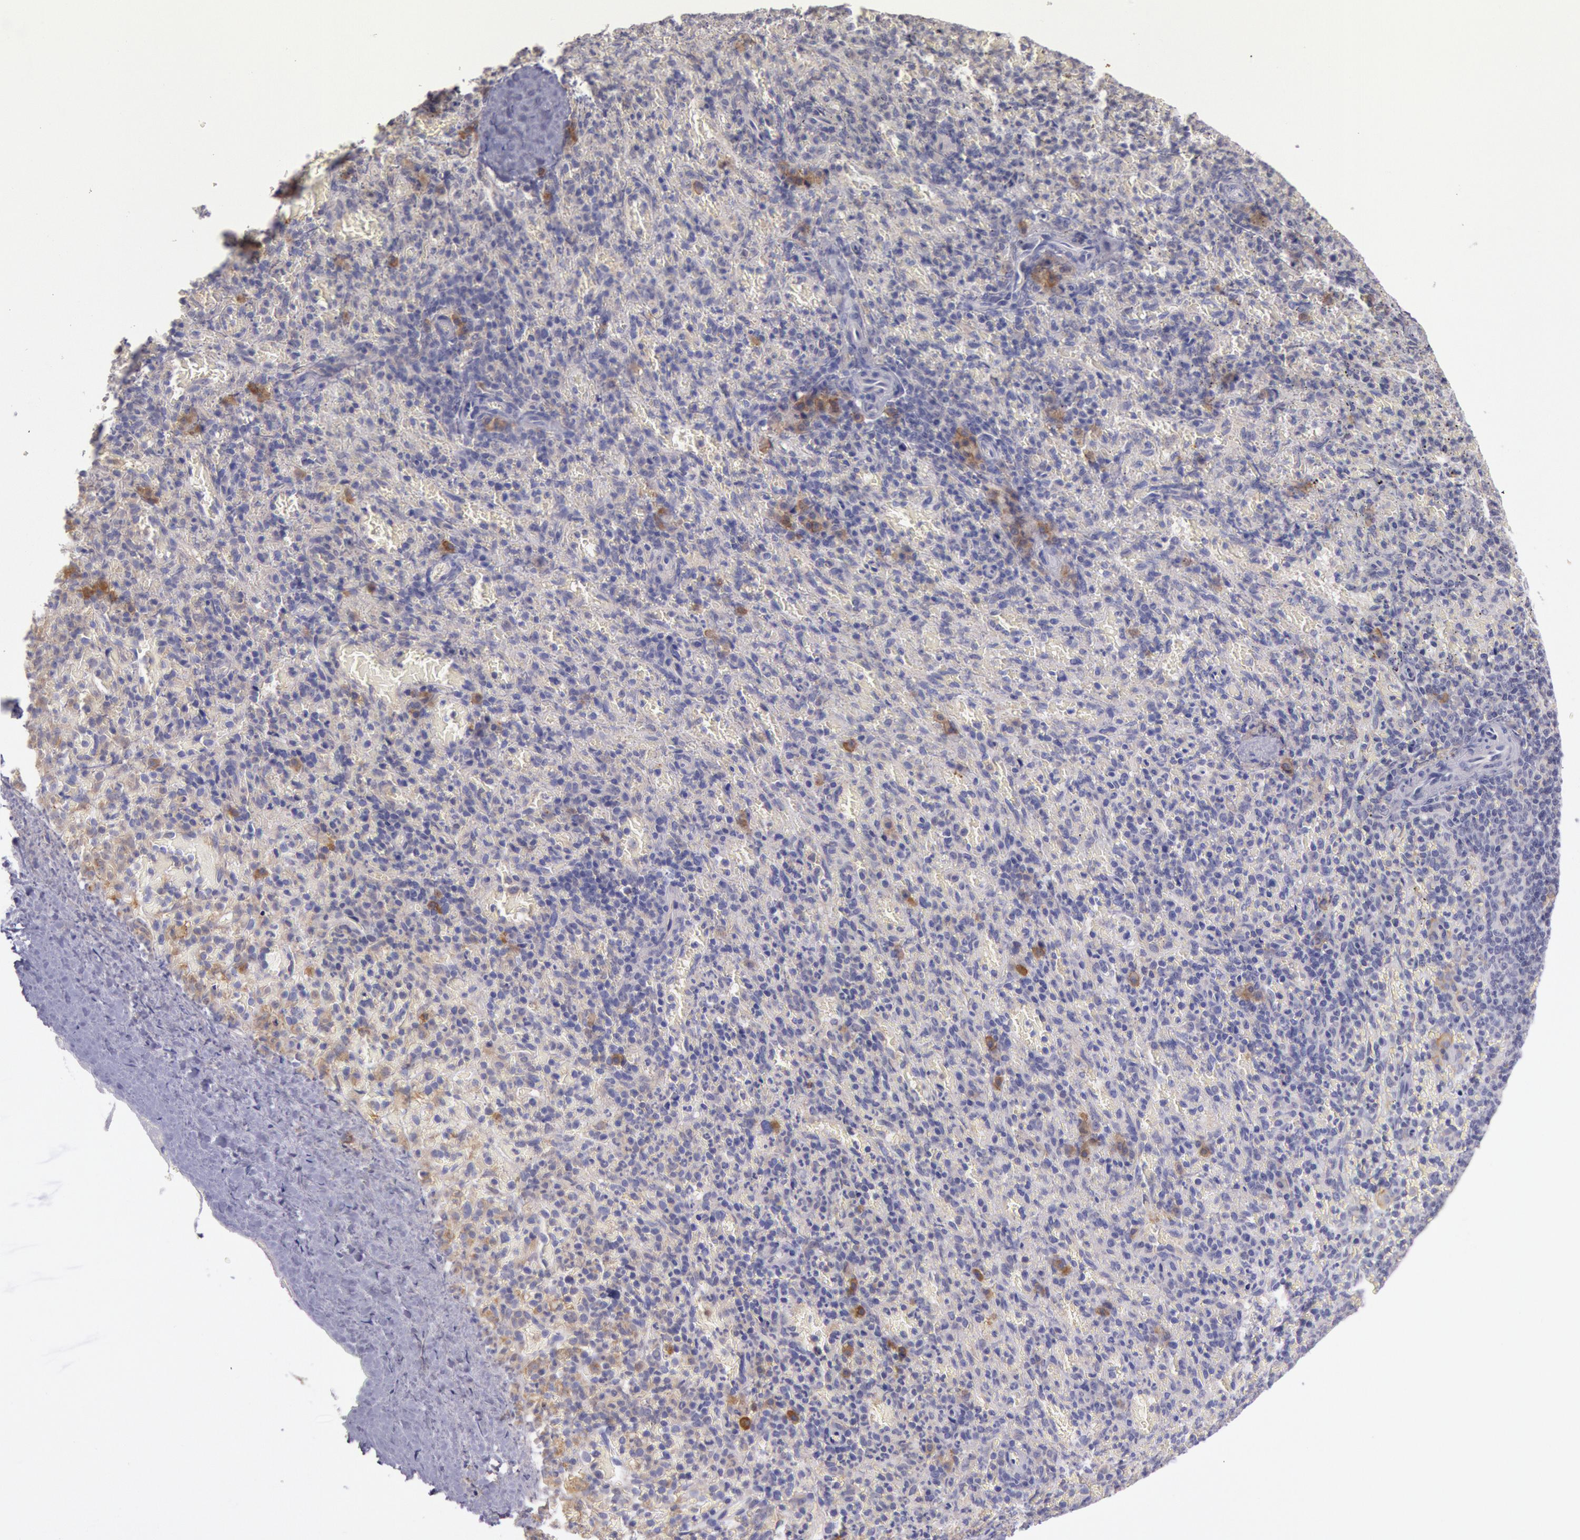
{"staining": {"intensity": "negative", "quantity": "none", "location": "none"}, "tissue": "spleen", "cell_type": "Cells in red pulp", "image_type": "normal", "snomed": [{"axis": "morphology", "description": "Normal tissue, NOS"}, {"axis": "topography", "description": "Spleen"}], "caption": "Immunohistochemistry (IHC) photomicrograph of unremarkable spleen: spleen stained with DAB (3,3'-diaminobenzidine) displays no significant protein staining in cells in red pulp.", "gene": "MYO5A", "patient": {"sex": "female", "age": 50}}